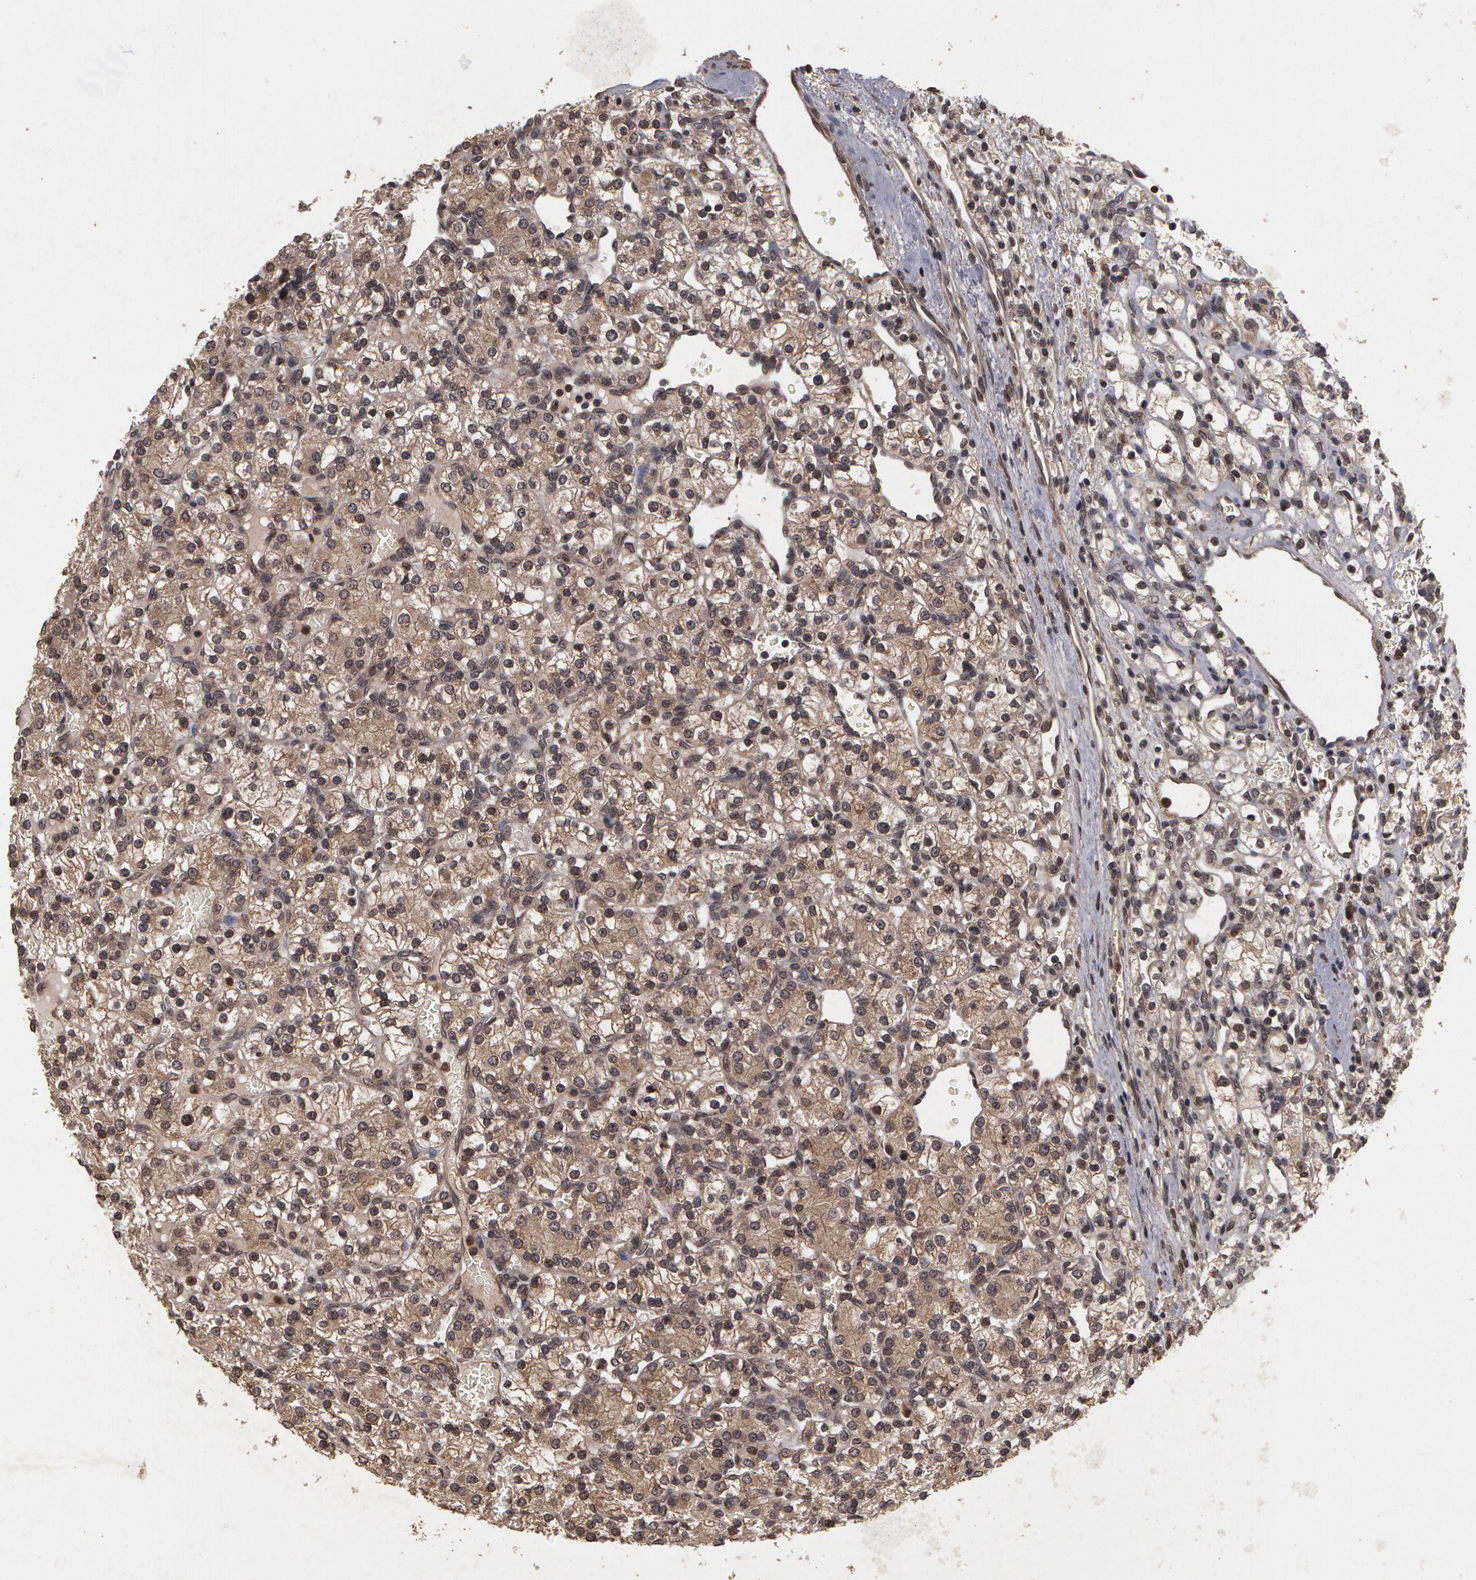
{"staining": {"intensity": "weak", "quantity": "25%-75%", "location": "cytoplasmic/membranous"}, "tissue": "renal cancer", "cell_type": "Tumor cells", "image_type": "cancer", "snomed": [{"axis": "morphology", "description": "Adenocarcinoma, NOS"}, {"axis": "topography", "description": "Kidney"}], "caption": "A low amount of weak cytoplasmic/membranous expression is present in about 25%-75% of tumor cells in renal cancer (adenocarcinoma) tissue.", "gene": "CALR", "patient": {"sex": "female", "age": 62}}